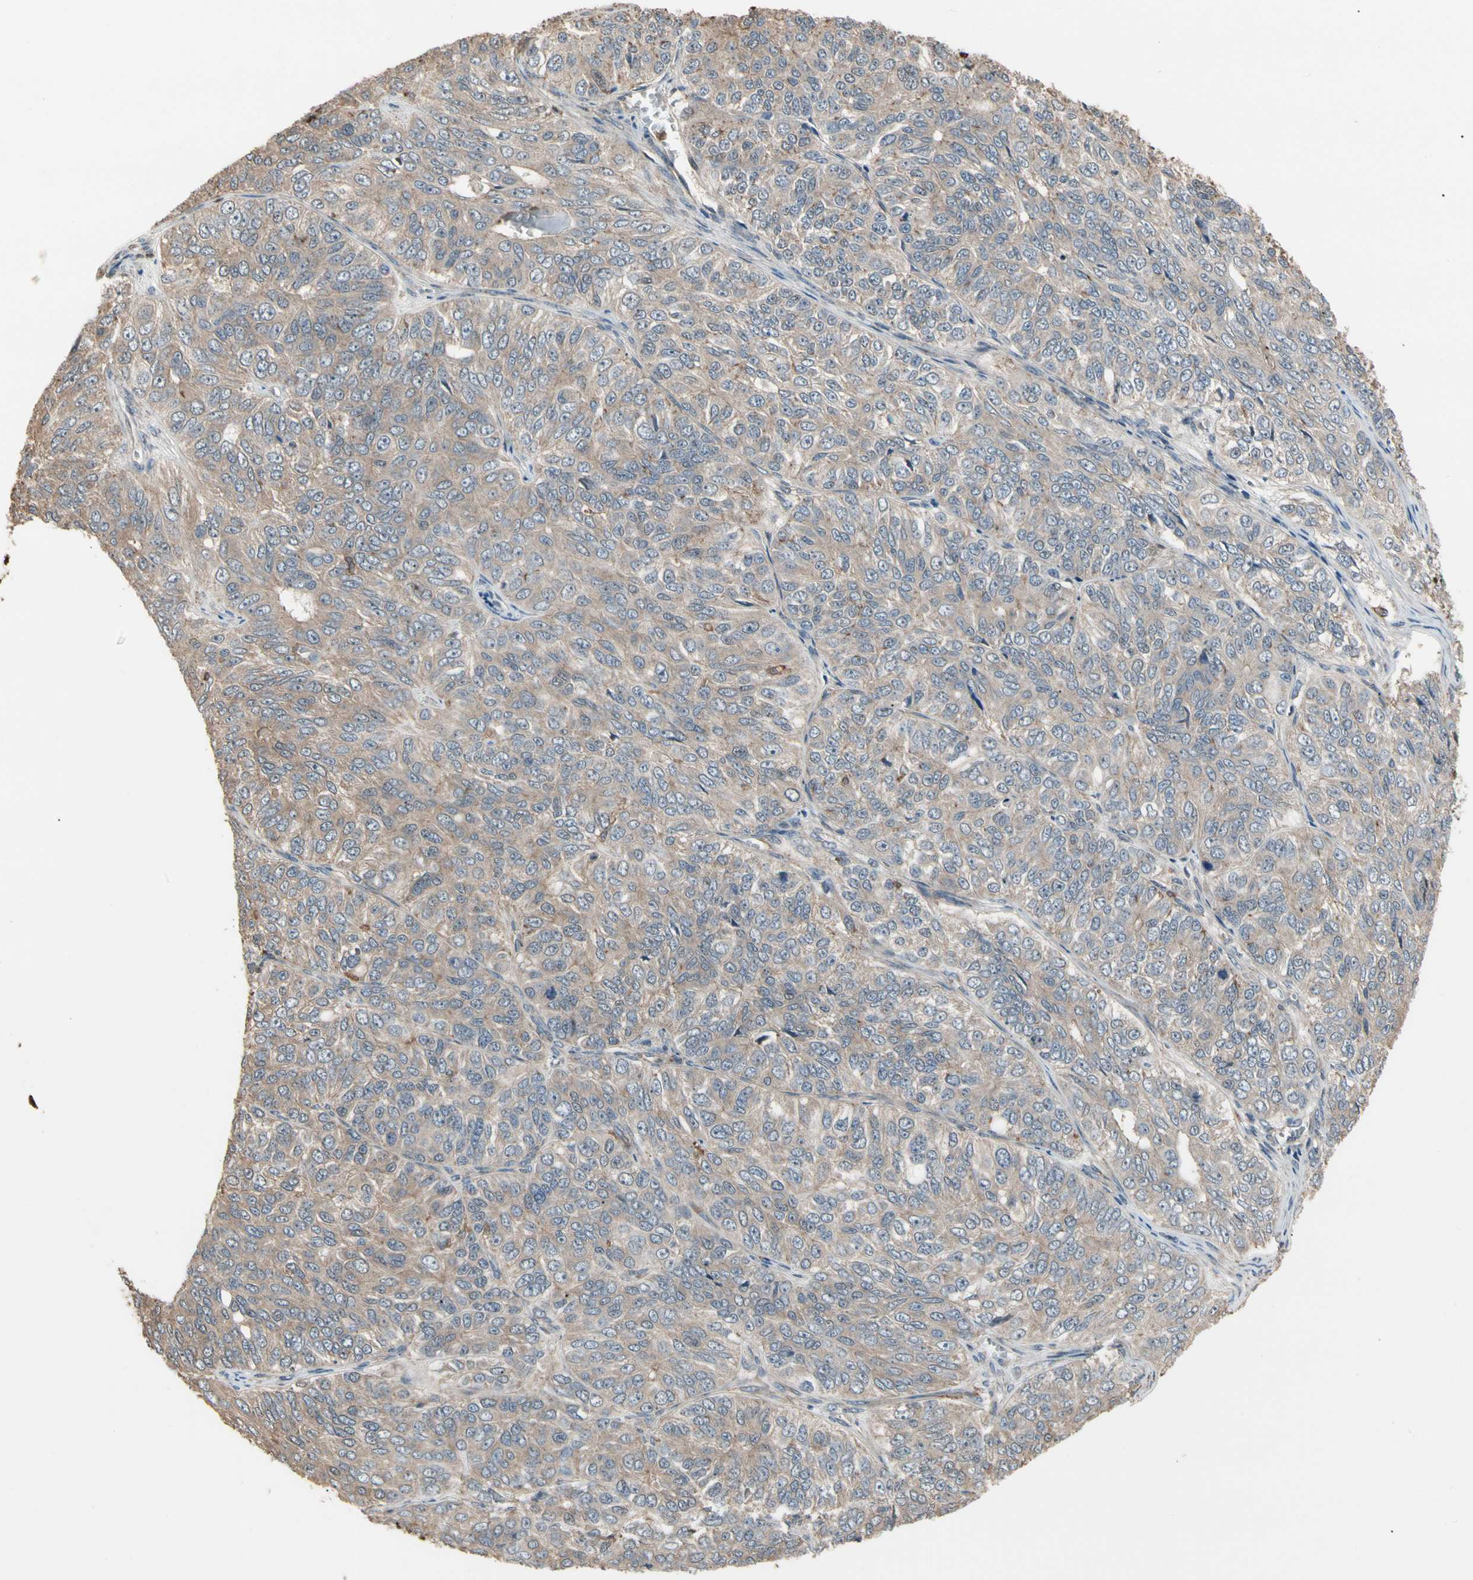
{"staining": {"intensity": "weak", "quantity": "25%-75%", "location": "cytoplasmic/membranous"}, "tissue": "ovarian cancer", "cell_type": "Tumor cells", "image_type": "cancer", "snomed": [{"axis": "morphology", "description": "Carcinoma, endometroid"}, {"axis": "topography", "description": "Ovary"}], "caption": "Immunohistochemical staining of human ovarian cancer reveals low levels of weak cytoplasmic/membranous positivity in about 25%-75% of tumor cells.", "gene": "MAPK13", "patient": {"sex": "female", "age": 51}}